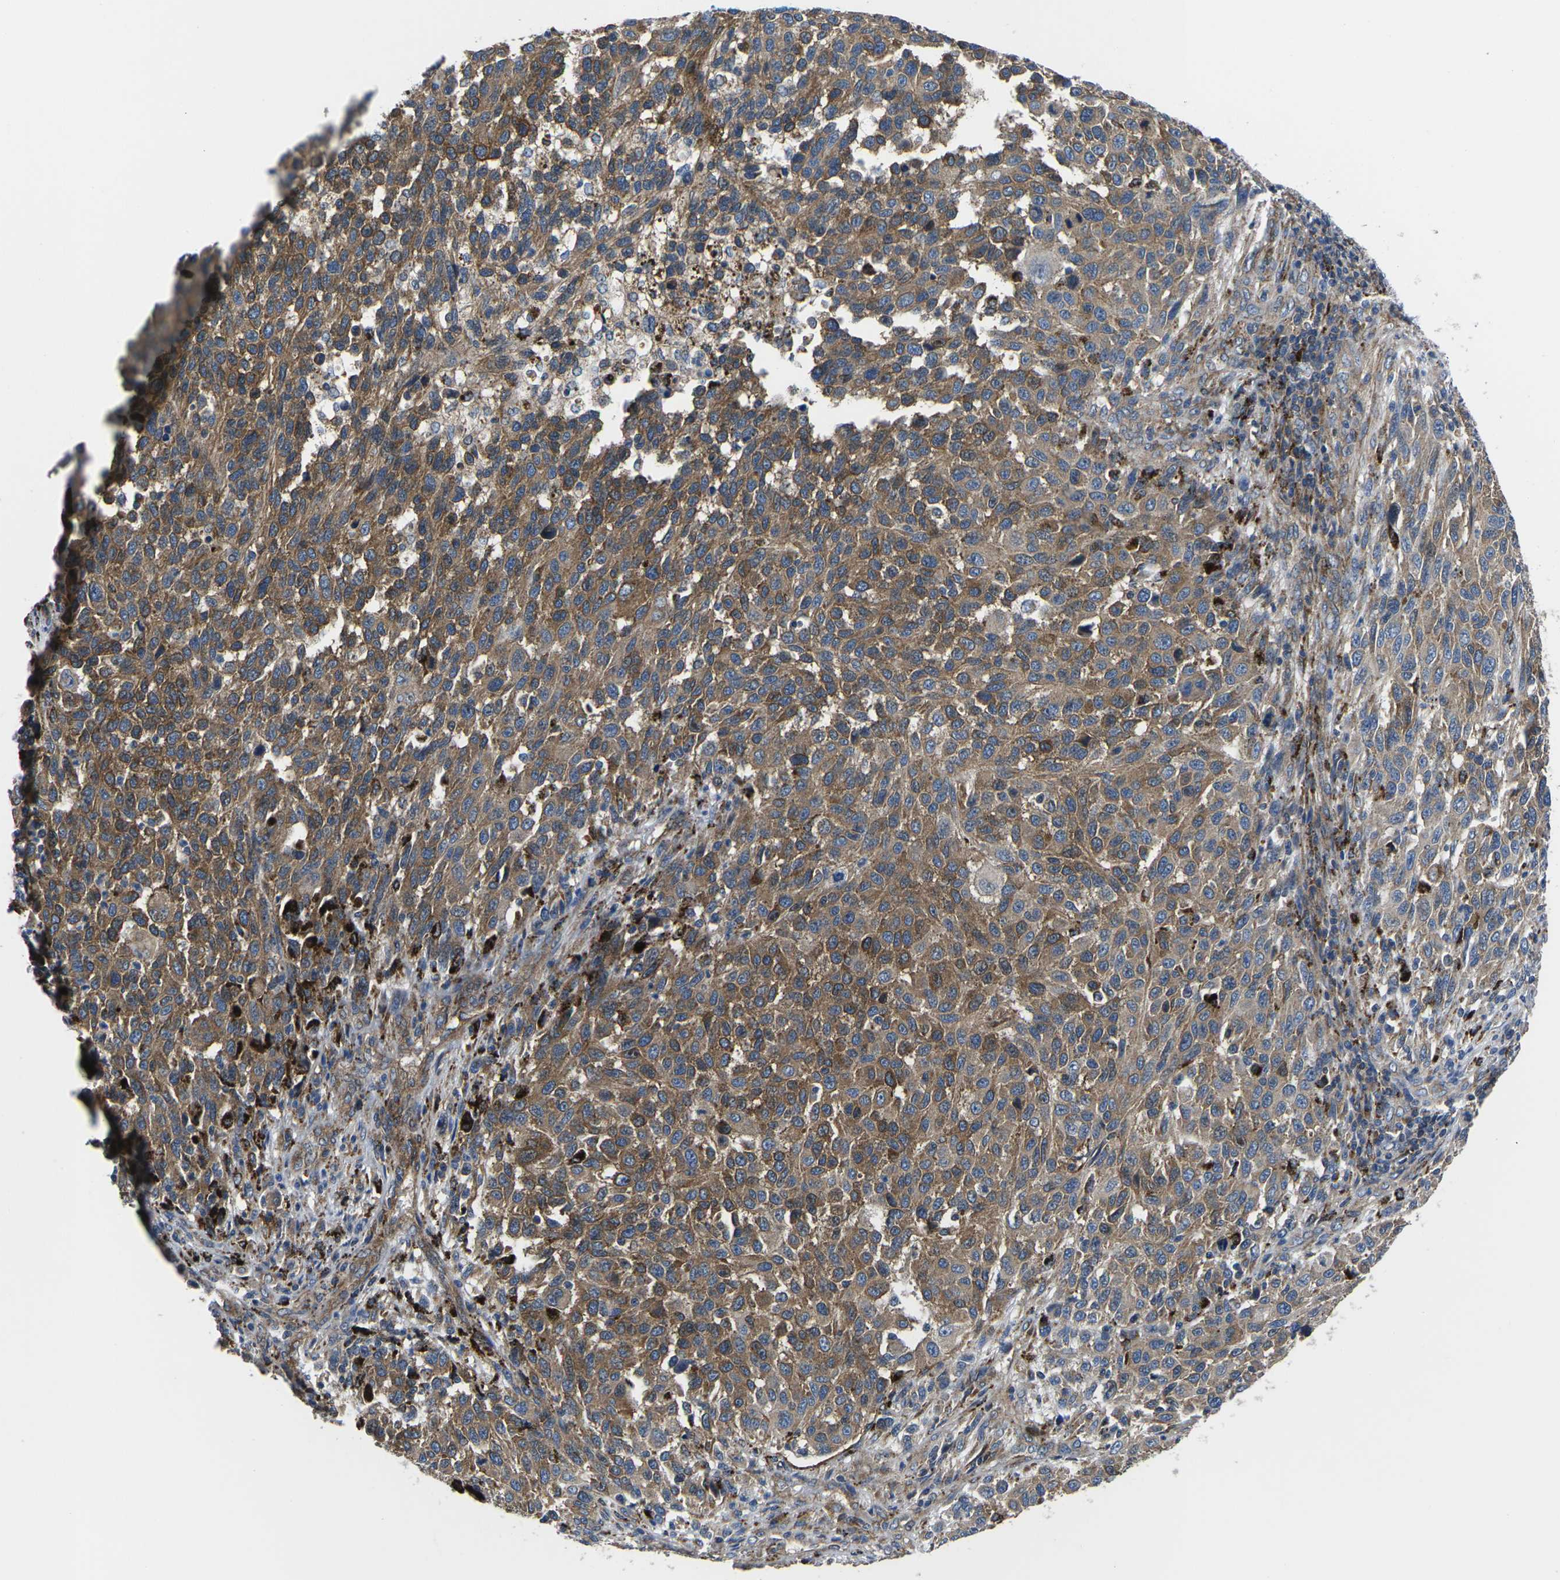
{"staining": {"intensity": "moderate", "quantity": ">75%", "location": "cytoplasmic/membranous"}, "tissue": "melanoma", "cell_type": "Tumor cells", "image_type": "cancer", "snomed": [{"axis": "morphology", "description": "Malignant melanoma, Metastatic site"}, {"axis": "topography", "description": "Lymph node"}], "caption": "This is a photomicrograph of IHC staining of melanoma, which shows moderate expression in the cytoplasmic/membranous of tumor cells.", "gene": "DLG1", "patient": {"sex": "male", "age": 61}}